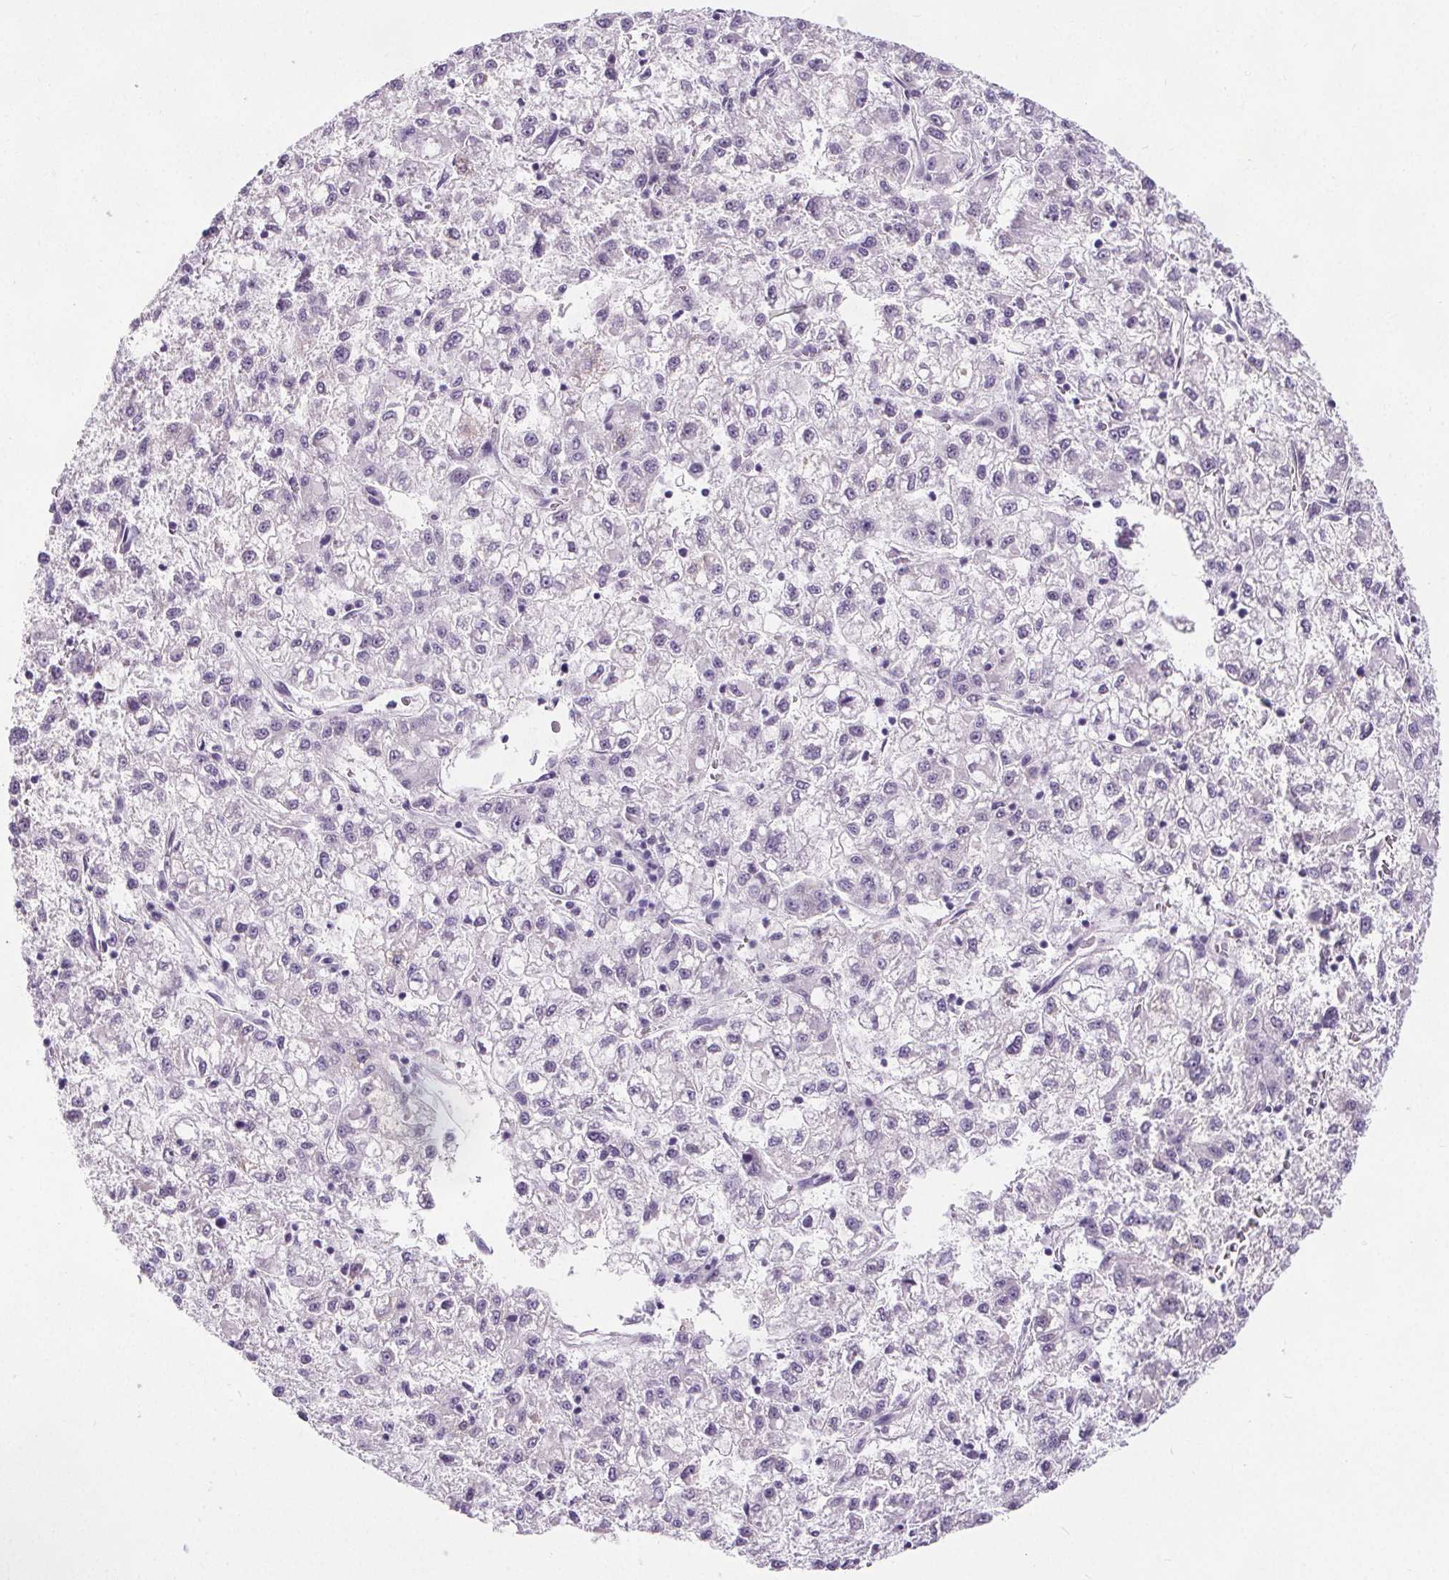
{"staining": {"intensity": "negative", "quantity": "none", "location": "none"}, "tissue": "liver cancer", "cell_type": "Tumor cells", "image_type": "cancer", "snomed": [{"axis": "morphology", "description": "Carcinoma, Hepatocellular, NOS"}, {"axis": "topography", "description": "Liver"}], "caption": "DAB (3,3'-diaminobenzidine) immunohistochemical staining of human hepatocellular carcinoma (liver) reveals no significant expression in tumor cells.", "gene": "ELAVL2", "patient": {"sex": "male", "age": 40}}